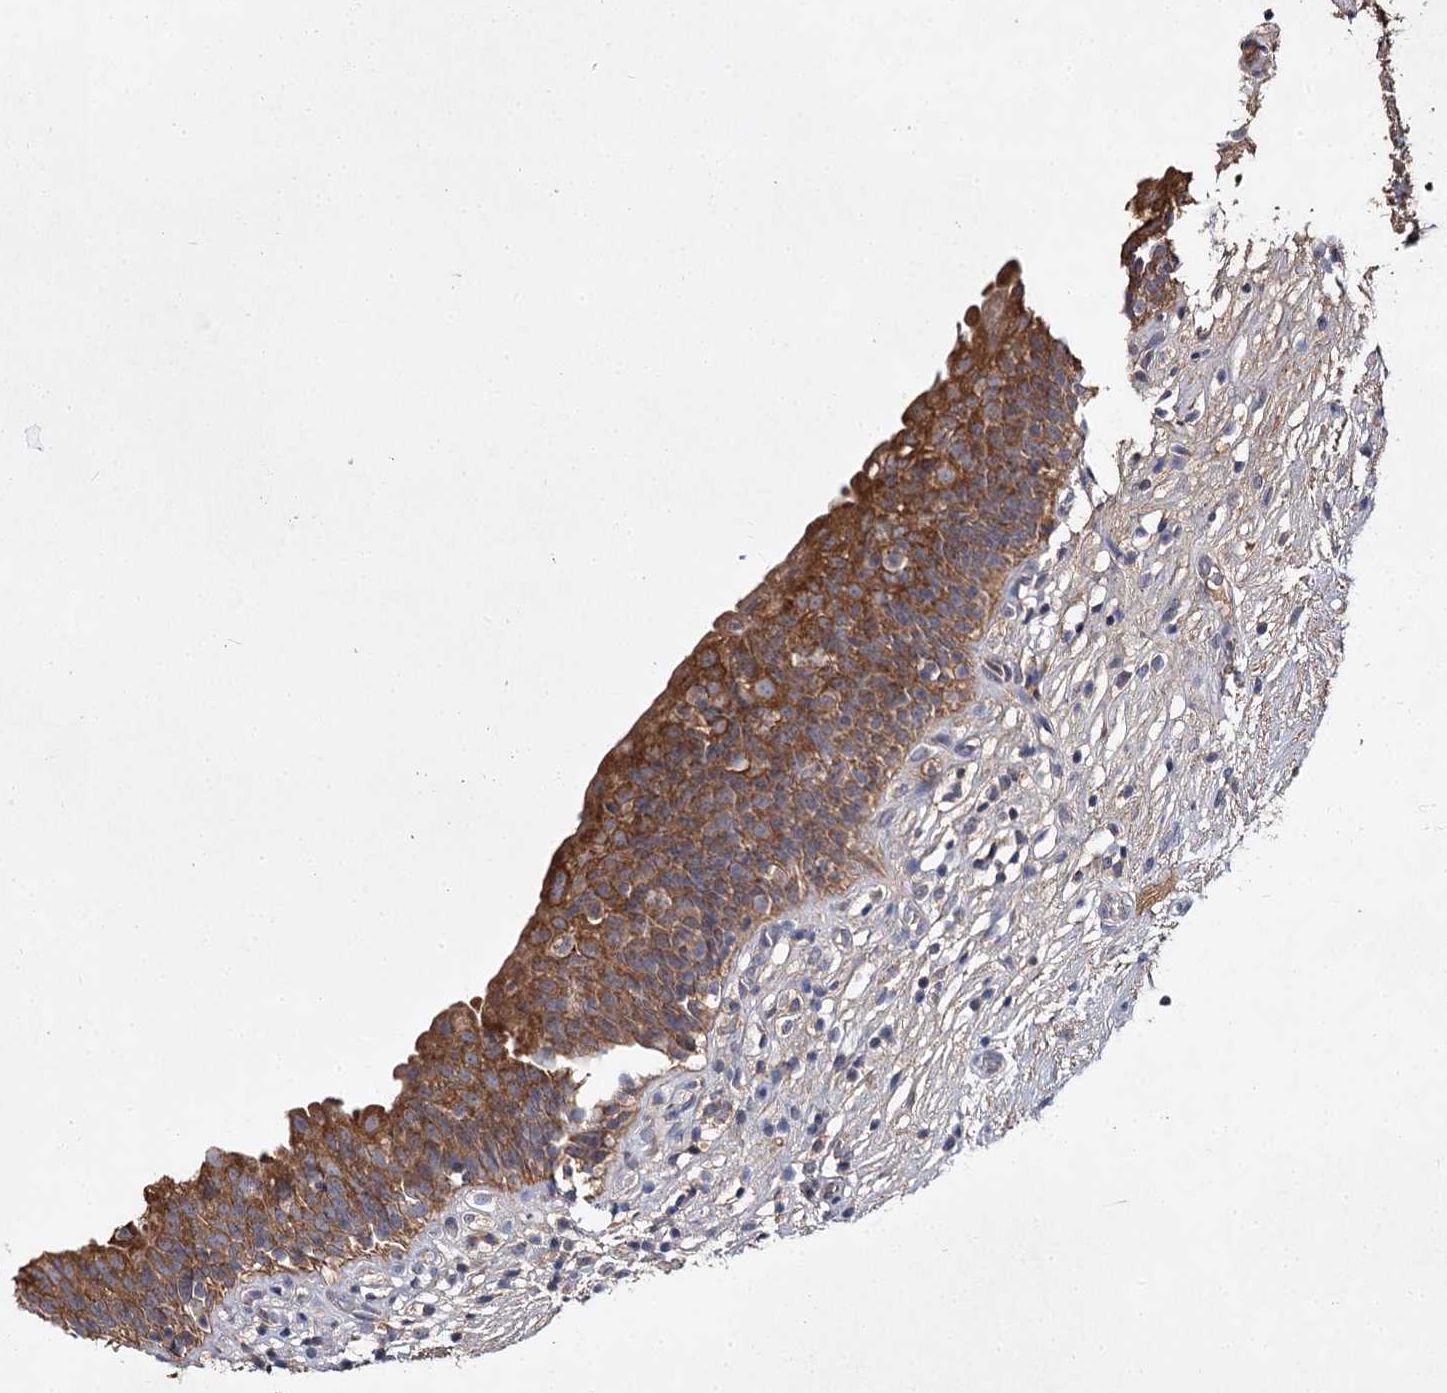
{"staining": {"intensity": "strong", "quantity": ">75%", "location": "cytoplasmic/membranous"}, "tissue": "urinary bladder", "cell_type": "Urothelial cells", "image_type": "normal", "snomed": [{"axis": "morphology", "description": "Normal tissue, NOS"}, {"axis": "topography", "description": "Urinary bladder"}], "caption": "Urinary bladder stained with DAB (3,3'-diaminobenzidine) immunohistochemistry (IHC) demonstrates high levels of strong cytoplasmic/membranous expression in approximately >75% of urothelial cells.", "gene": "MFN1", "patient": {"sex": "male", "age": 83}}